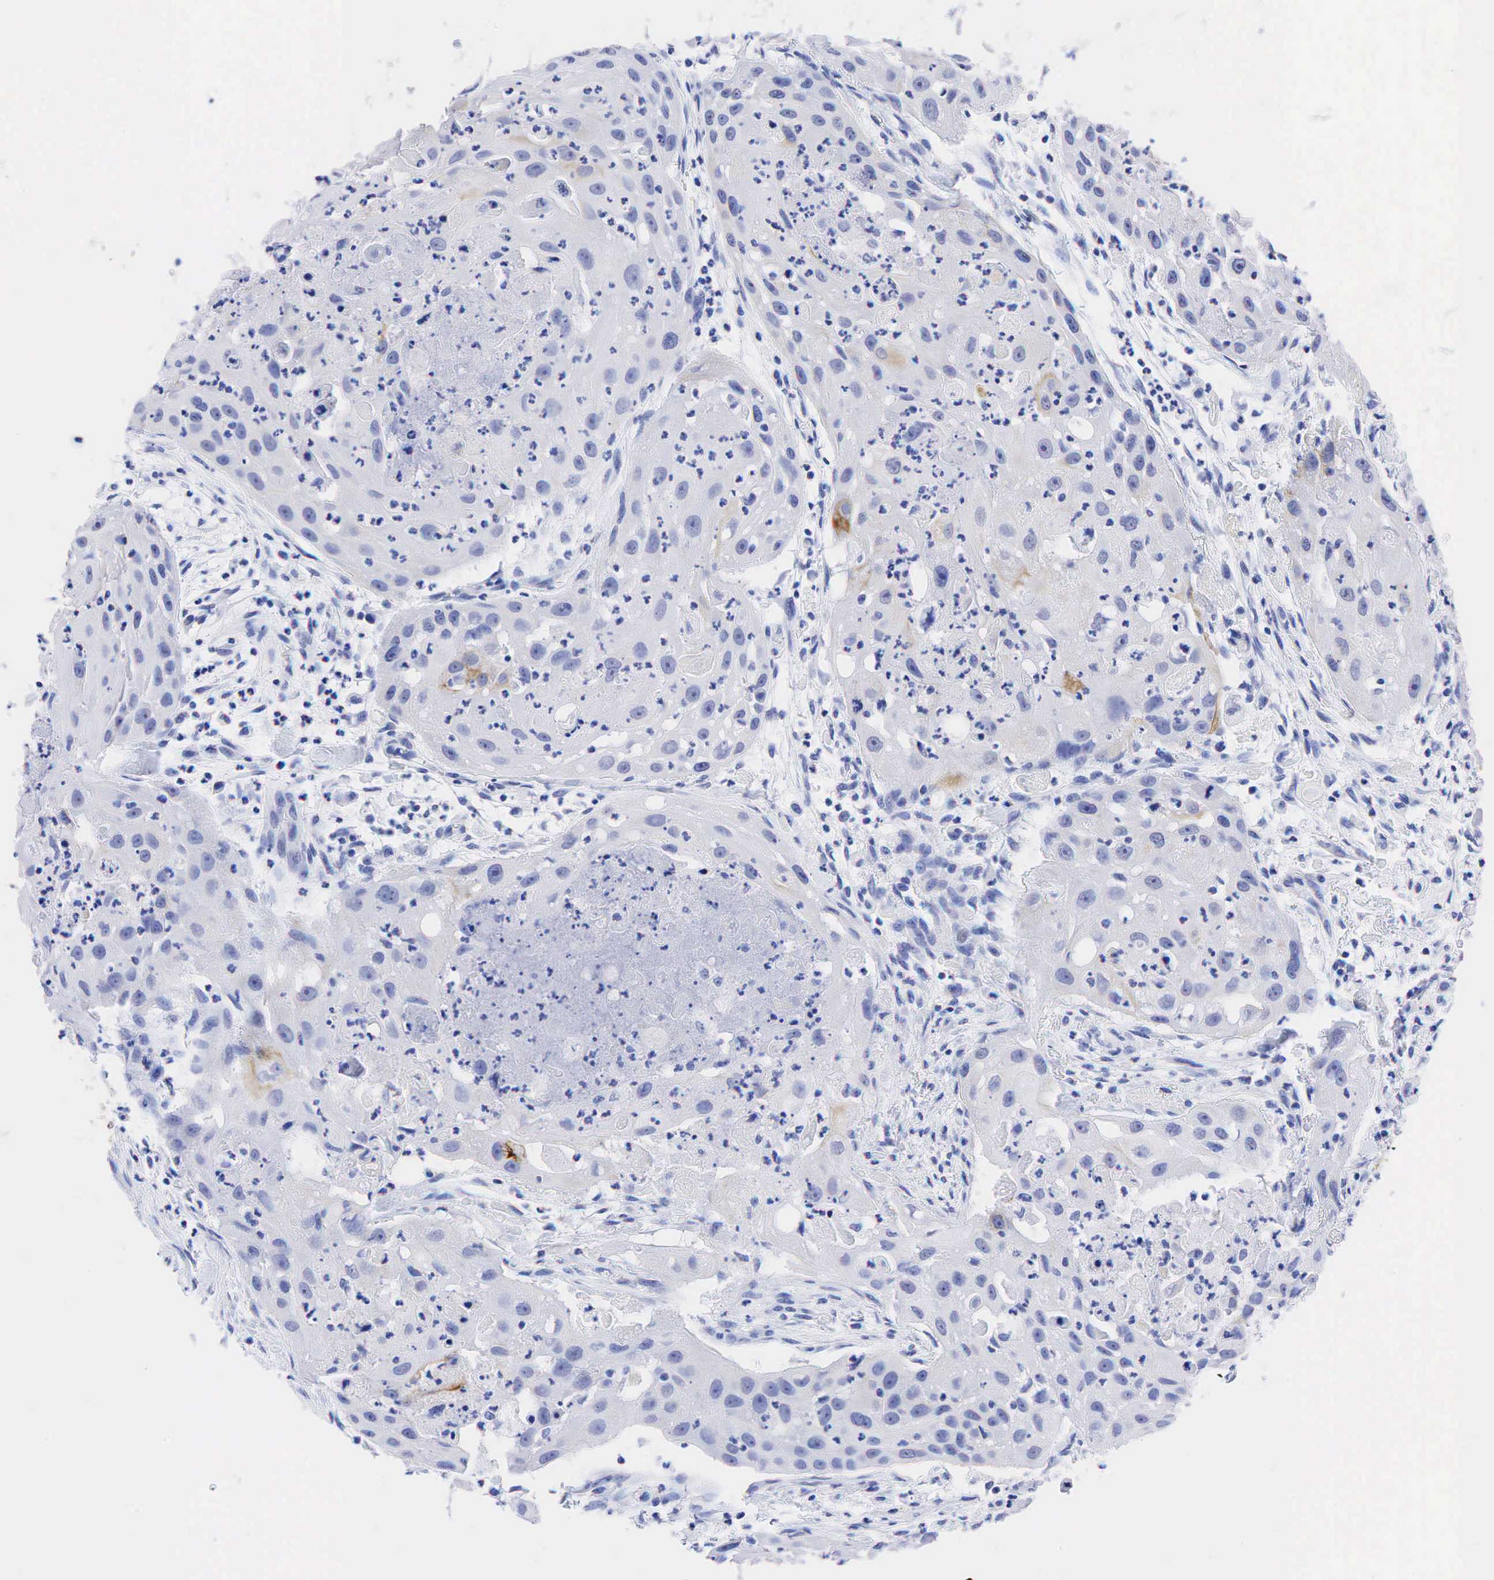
{"staining": {"intensity": "moderate", "quantity": "<25%", "location": "cytoplasmic/membranous"}, "tissue": "head and neck cancer", "cell_type": "Tumor cells", "image_type": "cancer", "snomed": [{"axis": "morphology", "description": "Squamous cell carcinoma, NOS"}, {"axis": "topography", "description": "Head-Neck"}], "caption": "Head and neck cancer stained with immunohistochemistry shows moderate cytoplasmic/membranous positivity in about <25% of tumor cells.", "gene": "KRT18", "patient": {"sex": "male", "age": 64}}